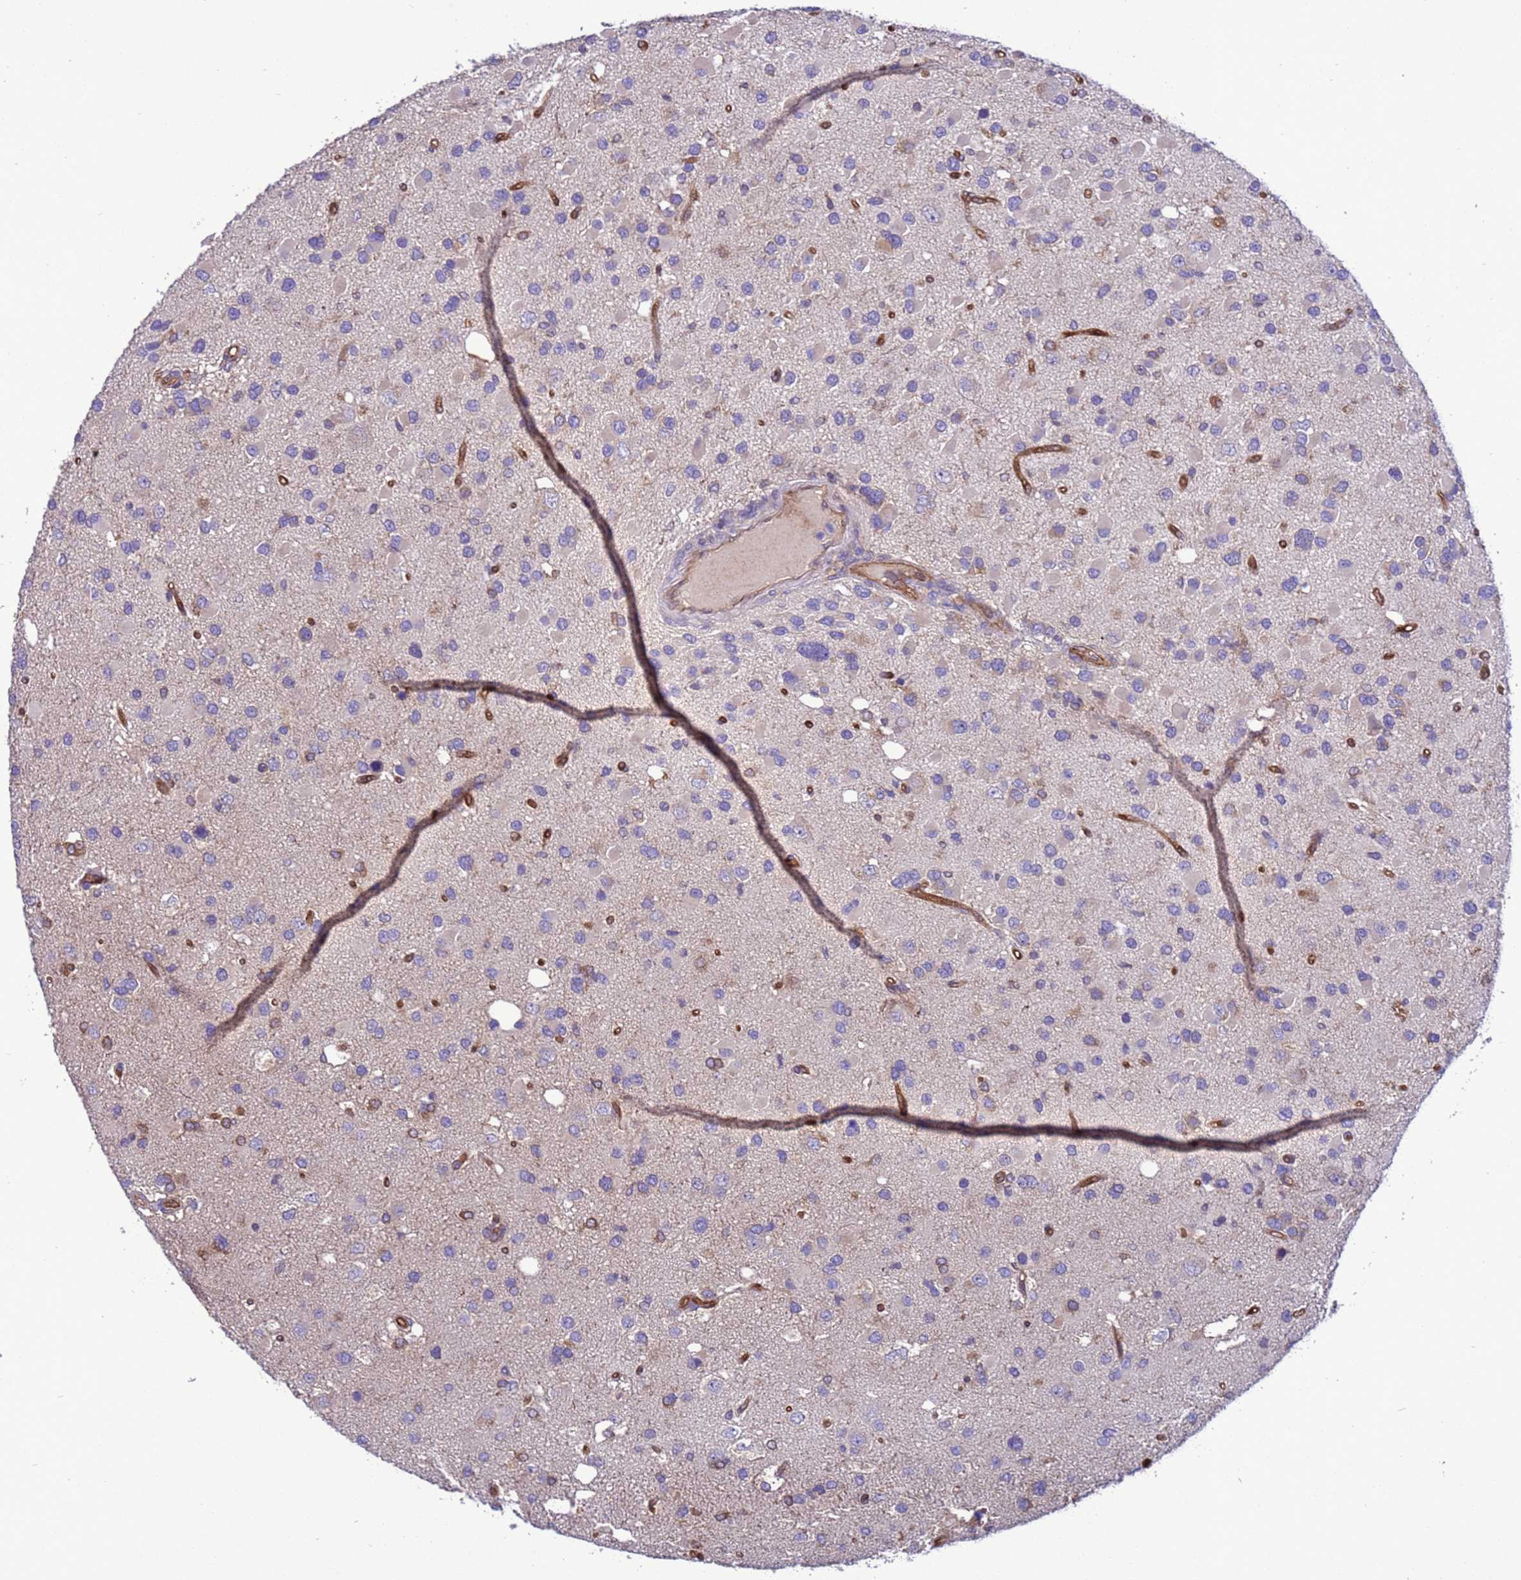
{"staining": {"intensity": "weak", "quantity": "<25%", "location": "cytoplasmic/membranous"}, "tissue": "glioma", "cell_type": "Tumor cells", "image_type": "cancer", "snomed": [{"axis": "morphology", "description": "Glioma, malignant, High grade"}, {"axis": "topography", "description": "Brain"}], "caption": "This photomicrograph is of high-grade glioma (malignant) stained with immunohistochemistry to label a protein in brown with the nuclei are counter-stained blue. There is no expression in tumor cells. (Stains: DAB (3,3'-diaminobenzidine) IHC with hematoxylin counter stain, Microscopy: brightfield microscopy at high magnification).", "gene": "RABEP2", "patient": {"sex": "male", "age": 53}}